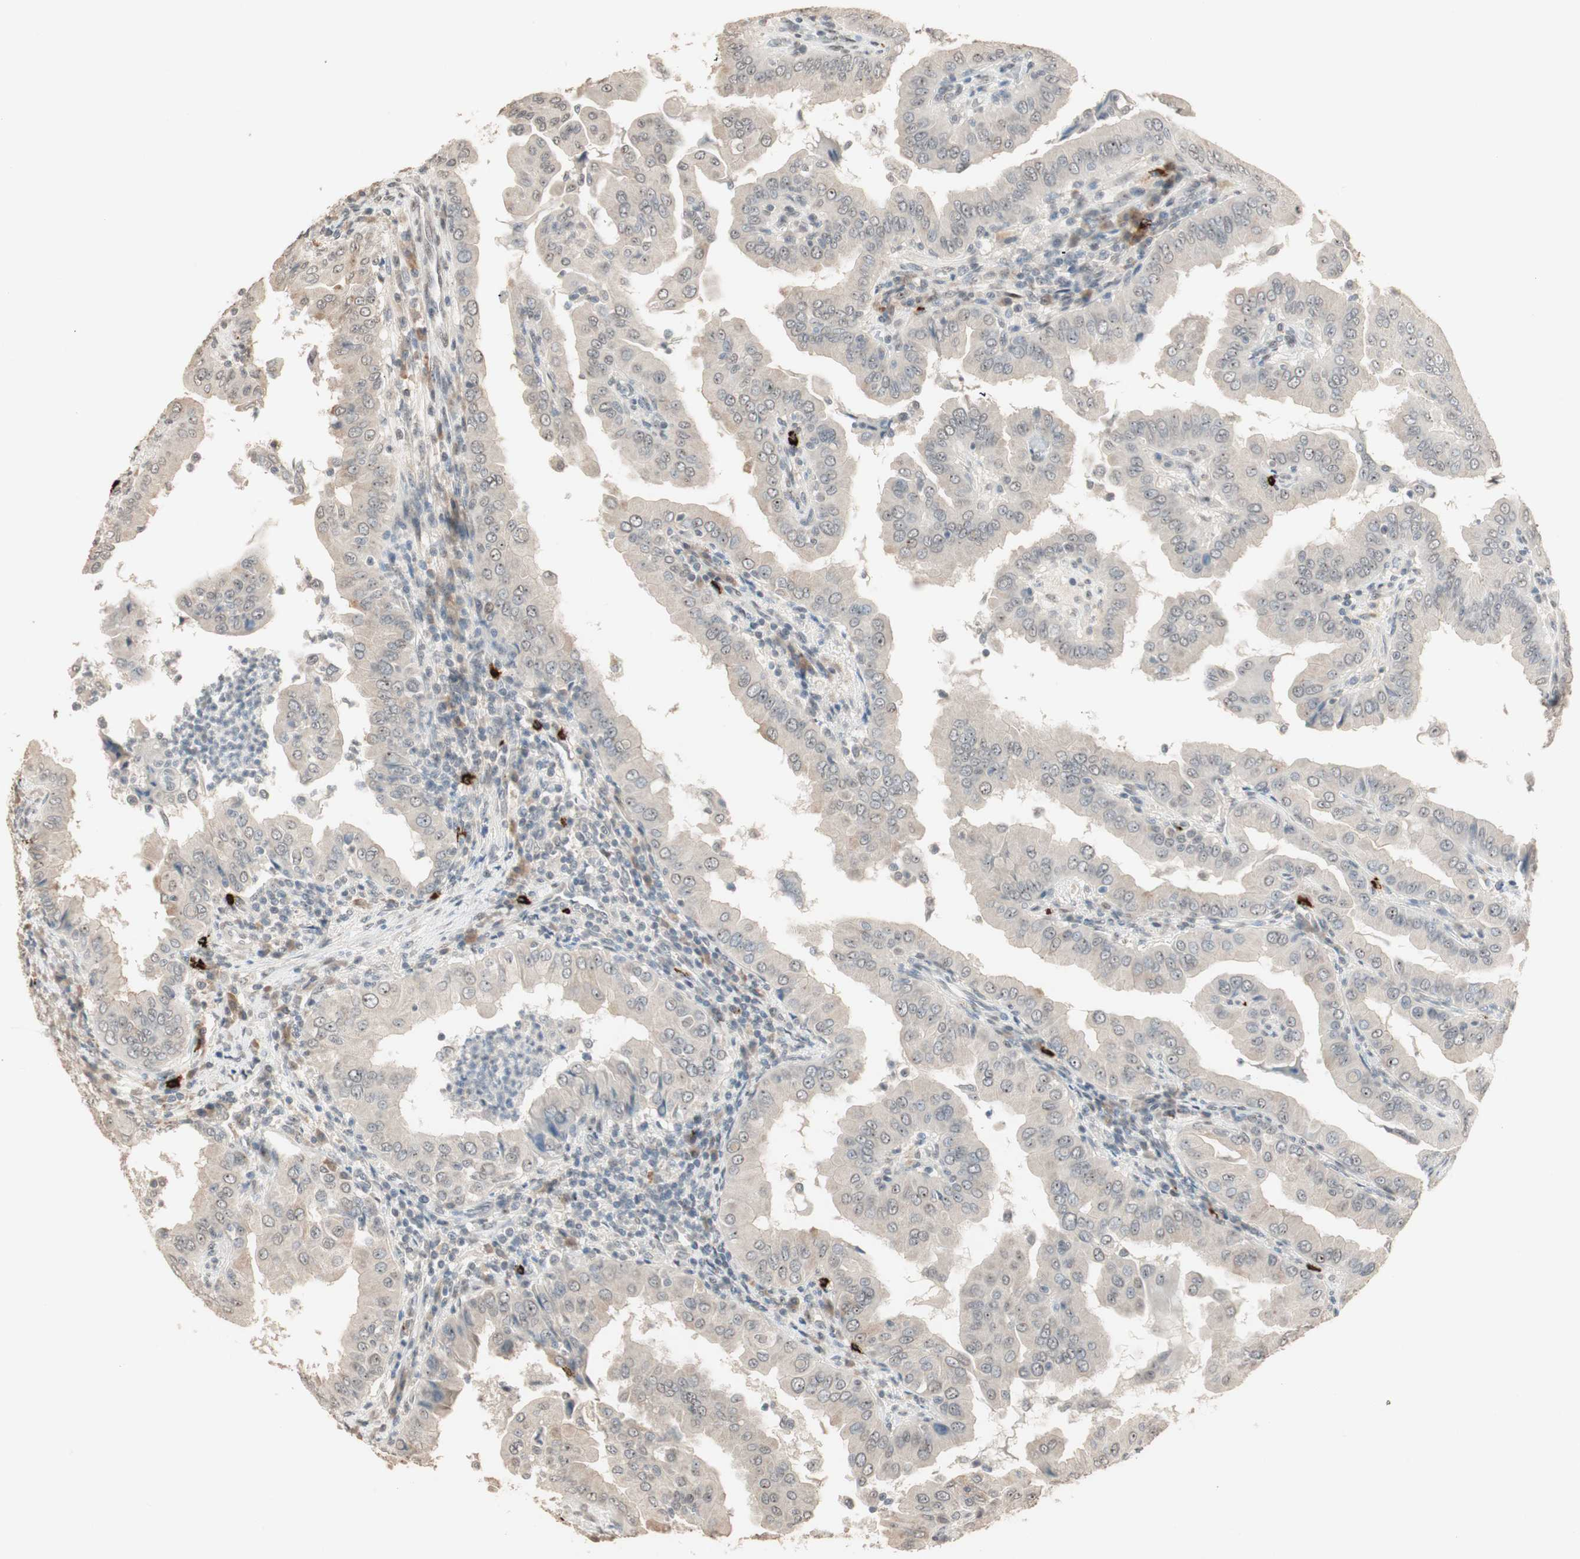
{"staining": {"intensity": "weak", "quantity": "<25%", "location": "cytoplasmic/membranous,nuclear"}, "tissue": "thyroid cancer", "cell_type": "Tumor cells", "image_type": "cancer", "snomed": [{"axis": "morphology", "description": "Papillary adenocarcinoma, NOS"}, {"axis": "topography", "description": "Thyroid gland"}], "caption": "Immunohistochemistry histopathology image of neoplastic tissue: thyroid papillary adenocarcinoma stained with DAB (3,3'-diaminobenzidine) exhibits no significant protein expression in tumor cells.", "gene": "ETV4", "patient": {"sex": "male", "age": 33}}